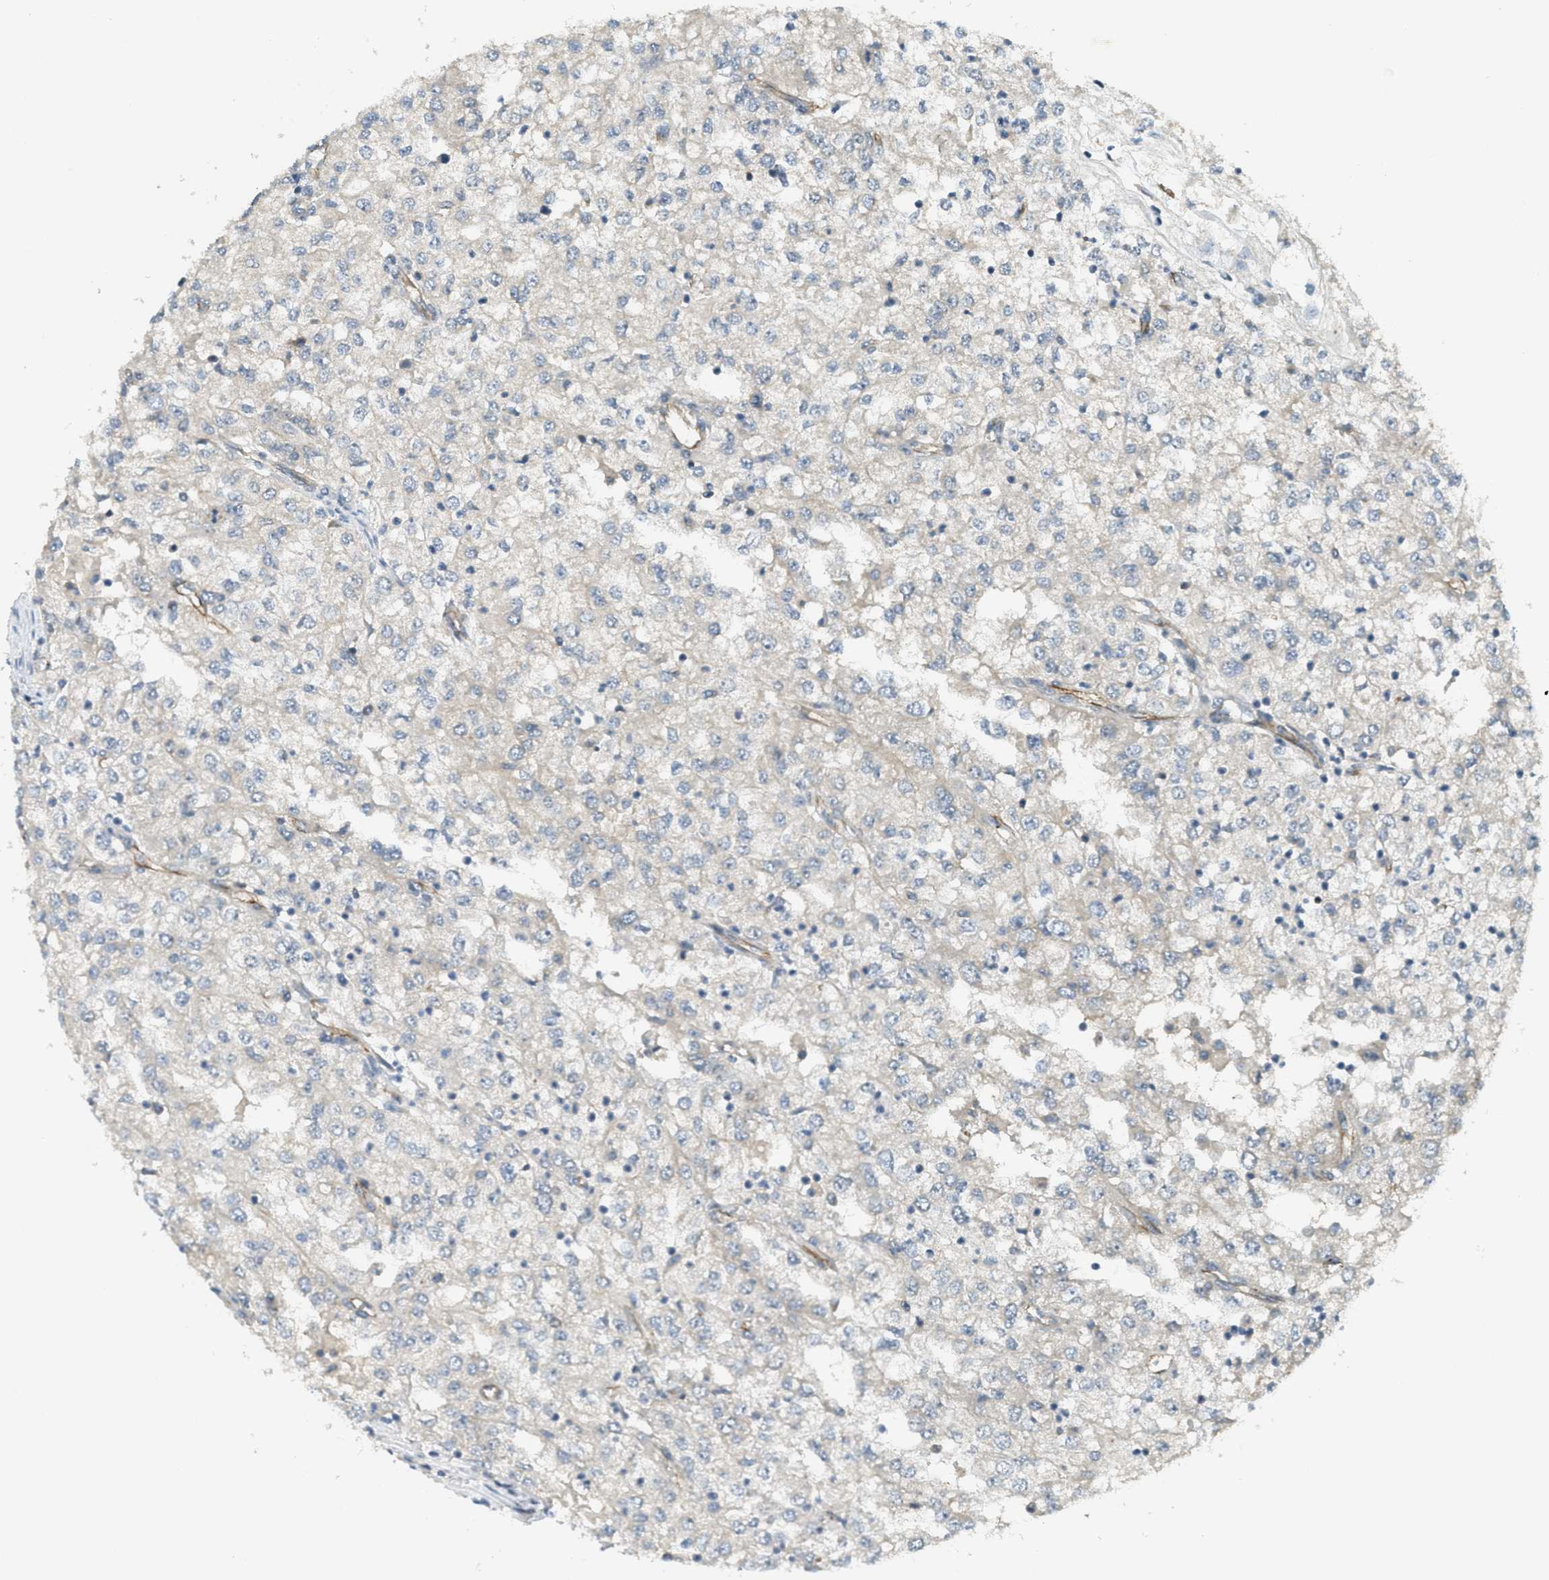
{"staining": {"intensity": "weak", "quantity": "<25%", "location": "cytoplasmic/membranous"}, "tissue": "renal cancer", "cell_type": "Tumor cells", "image_type": "cancer", "snomed": [{"axis": "morphology", "description": "Adenocarcinoma, NOS"}, {"axis": "topography", "description": "Kidney"}], "caption": "Image shows no protein positivity in tumor cells of renal cancer (adenocarcinoma) tissue.", "gene": "JCAD", "patient": {"sex": "female", "age": 54}}